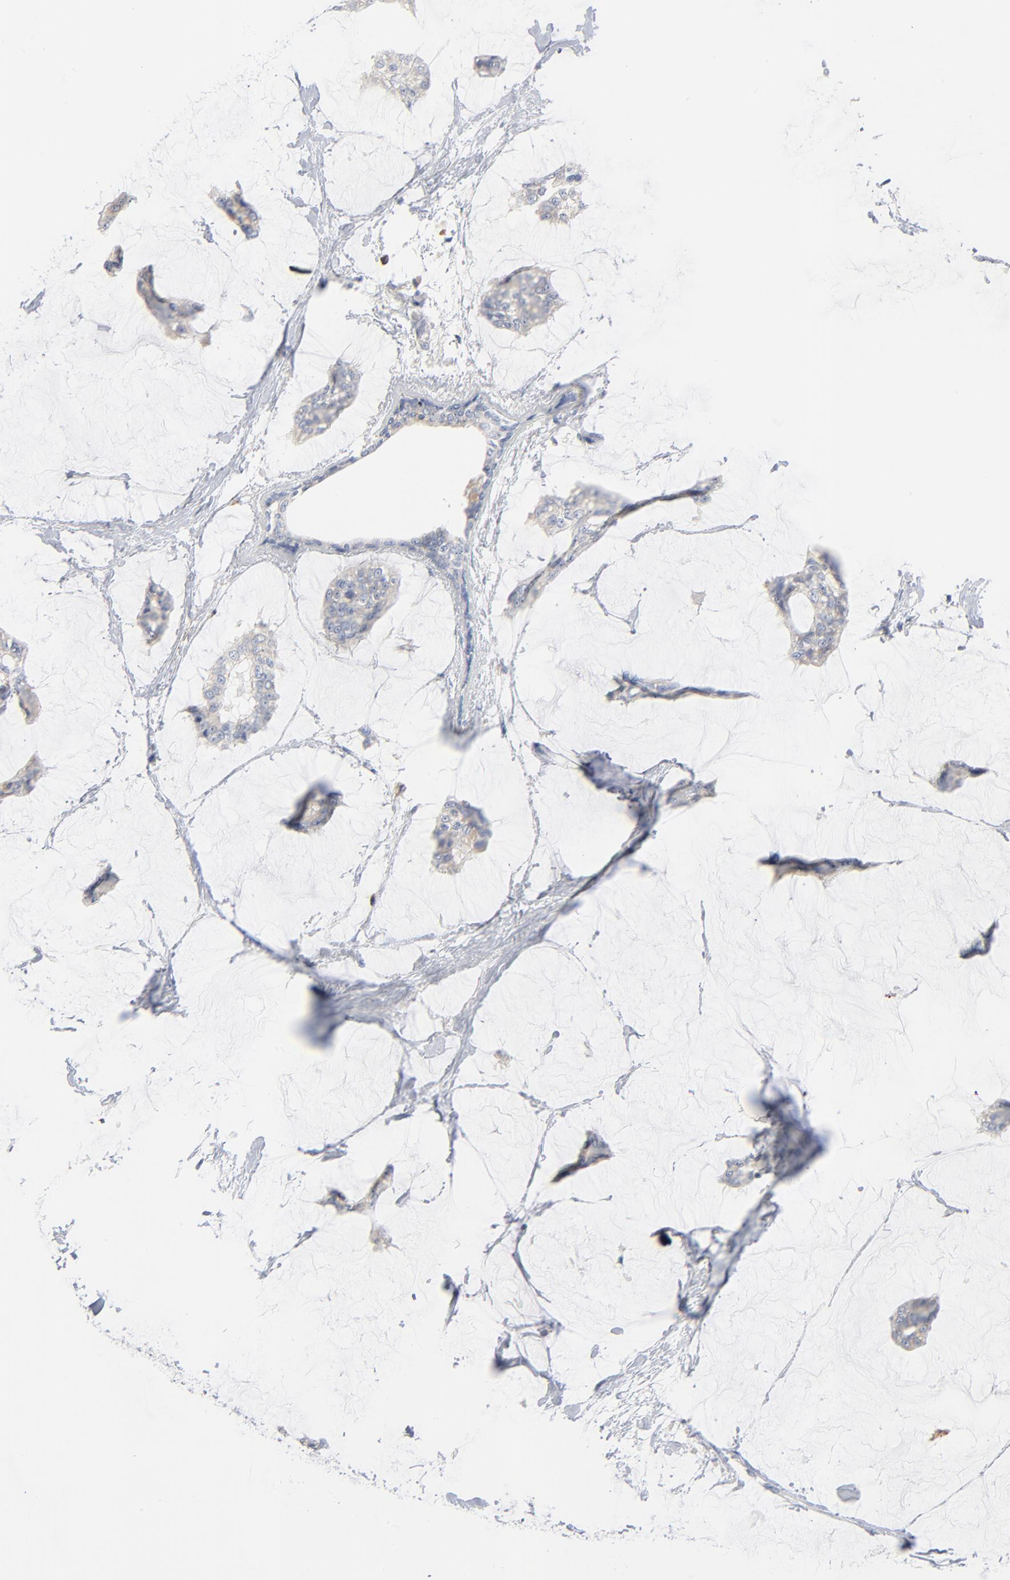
{"staining": {"intensity": "negative", "quantity": "none", "location": "none"}, "tissue": "breast cancer", "cell_type": "Tumor cells", "image_type": "cancer", "snomed": [{"axis": "morphology", "description": "Duct carcinoma"}, {"axis": "topography", "description": "Breast"}], "caption": "This is an immunohistochemistry histopathology image of breast cancer (intraductal carcinoma). There is no expression in tumor cells.", "gene": "GZMB", "patient": {"sex": "female", "age": 93}}